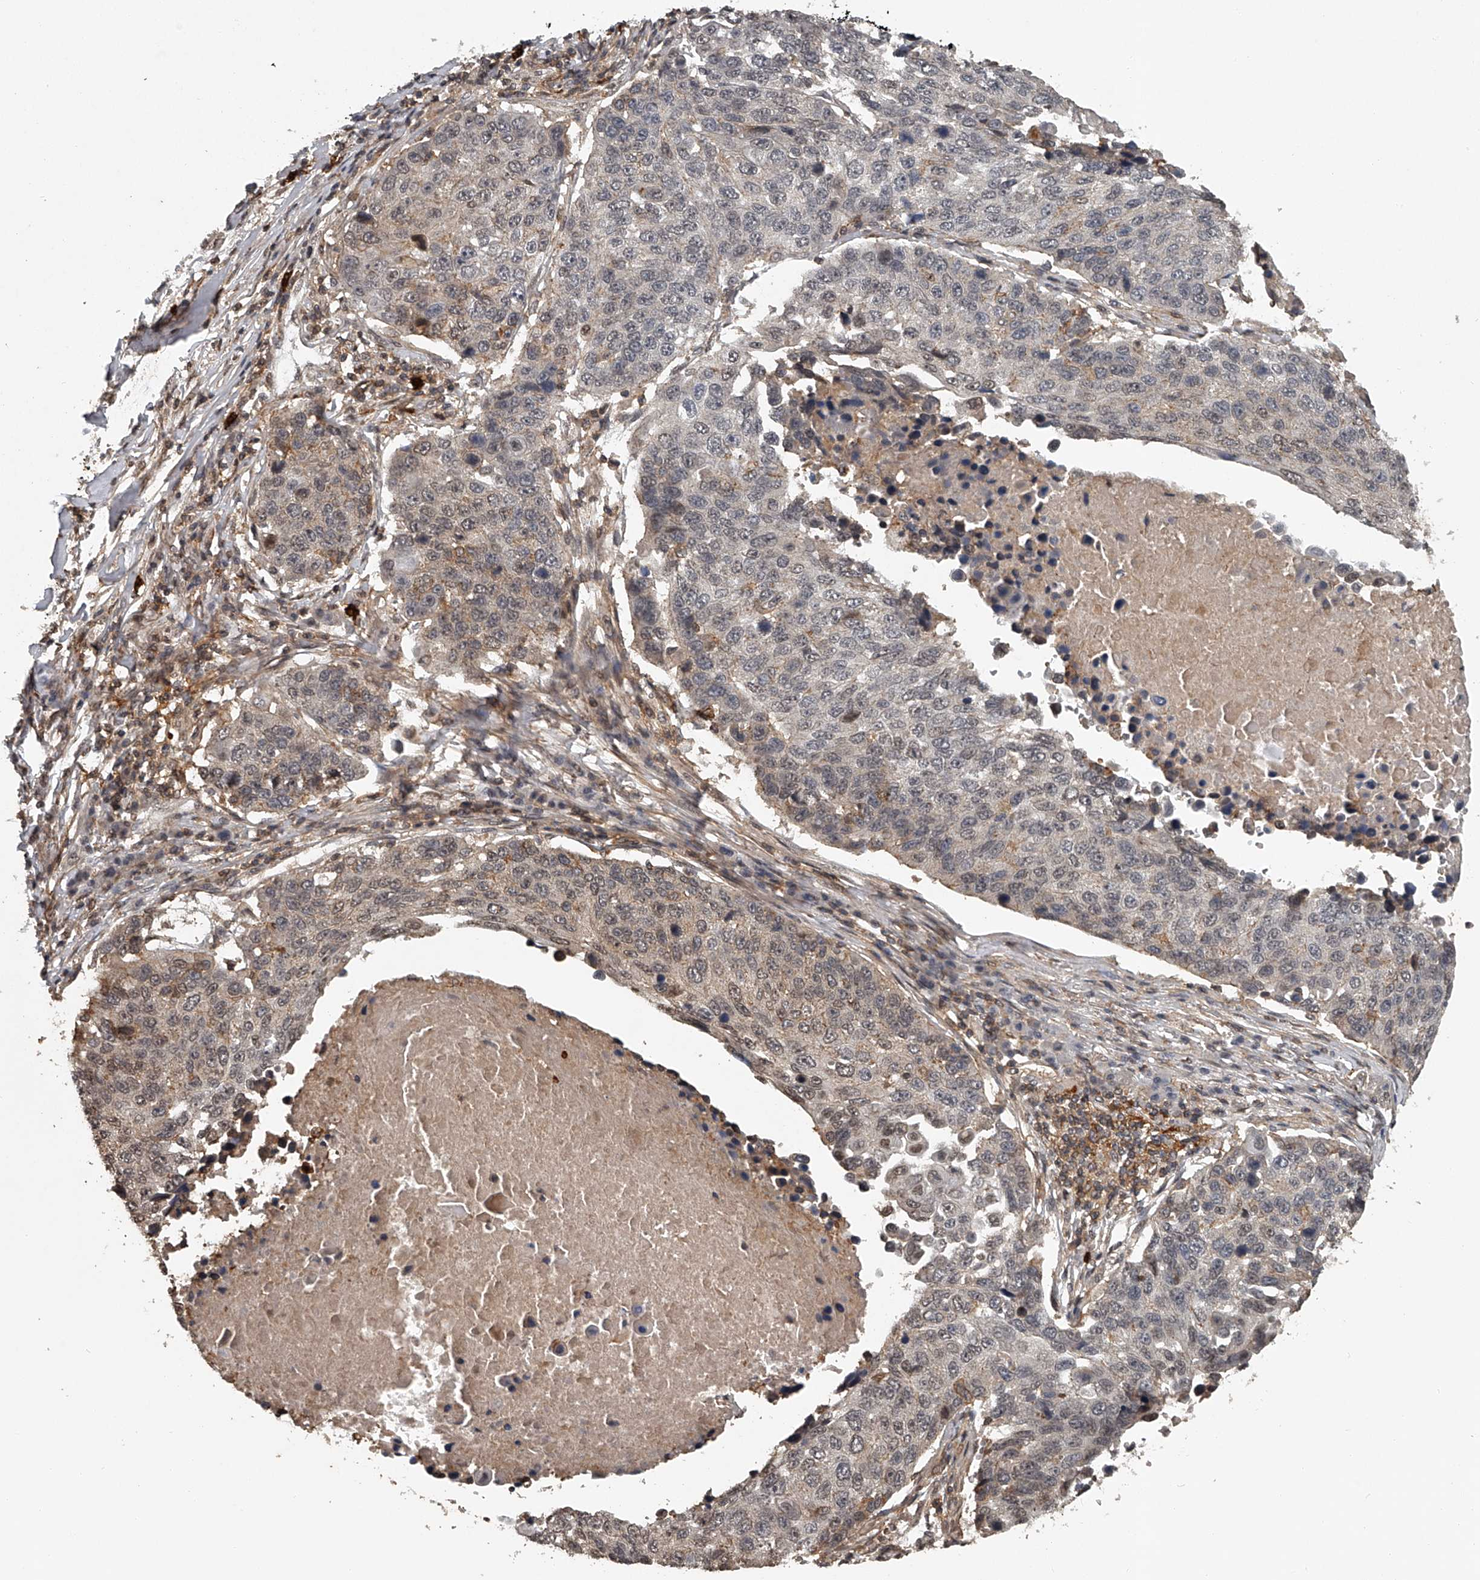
{"staining": {"intensity": "weak", "quantity": "25%-75%", "location": "cytoplasmic/membranous,nuclear"}, "tissue": "lung cancer", "cell_type": "Tumor cells", "image_type": "cancer", "snomed": [{"axis": "morphology", "description": "Squamous cell carcinoma, NOS"}, {"axis": "topography", "description": "Lung"}], "caption": "Protein staining displays weak cytoplasmic/membranous and nuclear expression in about 25%-75% of tumor cells in lung cancer.", "gene": "PLEKHG1", "patient": {"sex": "male", "age": 66}}